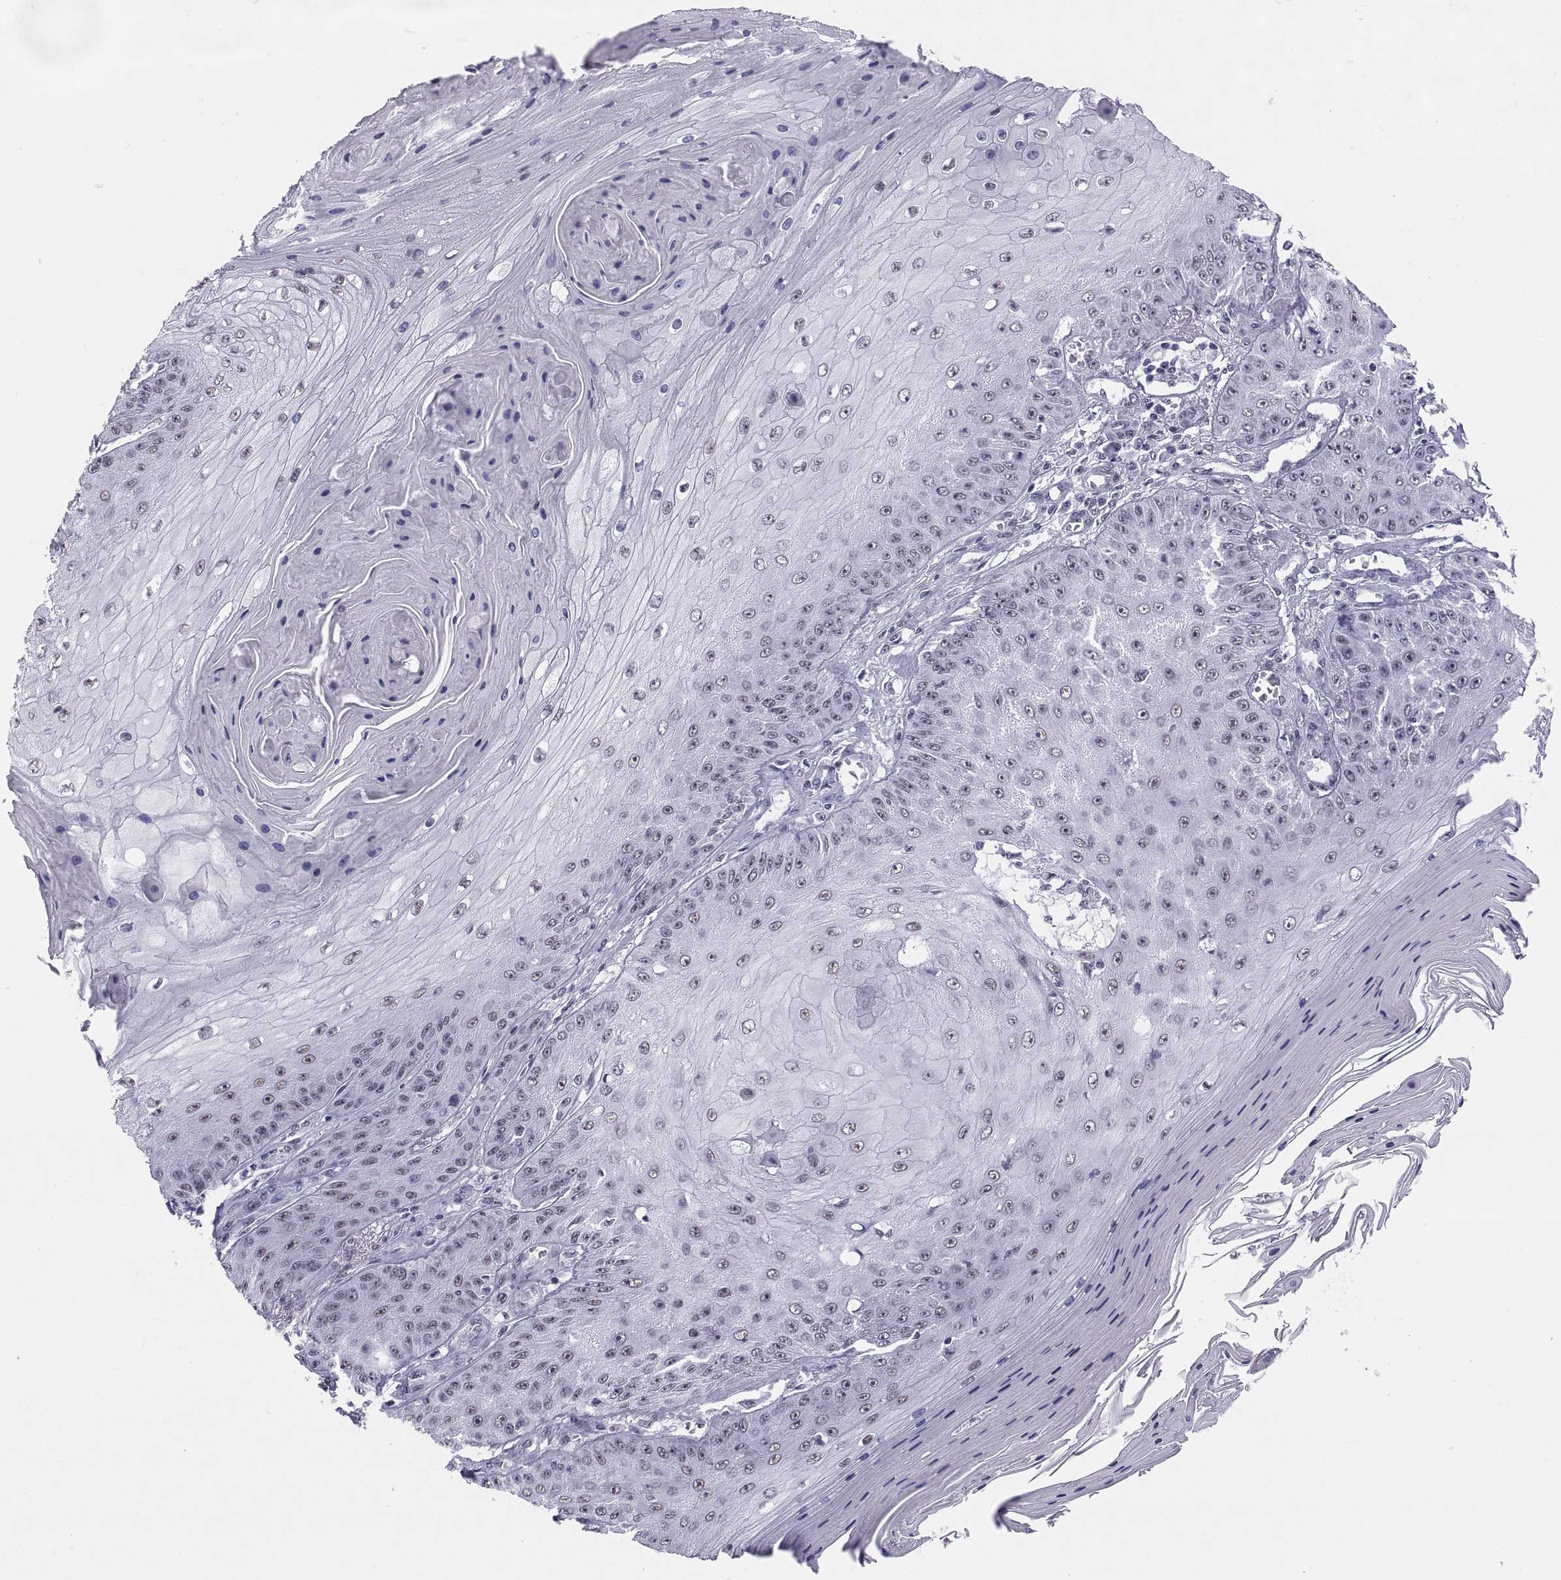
{"staining": {"intensity": "negative", "quantity": "none", "location": "none"}, "tissue": "skin cancer", "cell_type": "Tumor cells", "image_type": "cancer", "snomed": [{"axis": "morphology", "description": "Squamous cell carcinoma, NOS"}, {"axis": "topography", "description": "Skin"}], "caption": "The image exhibits no staining of tumor cells in skin squamous cell carcinoma.", "gene": "NEUROD6", "patient": {"sex": "male", "age": 70}}